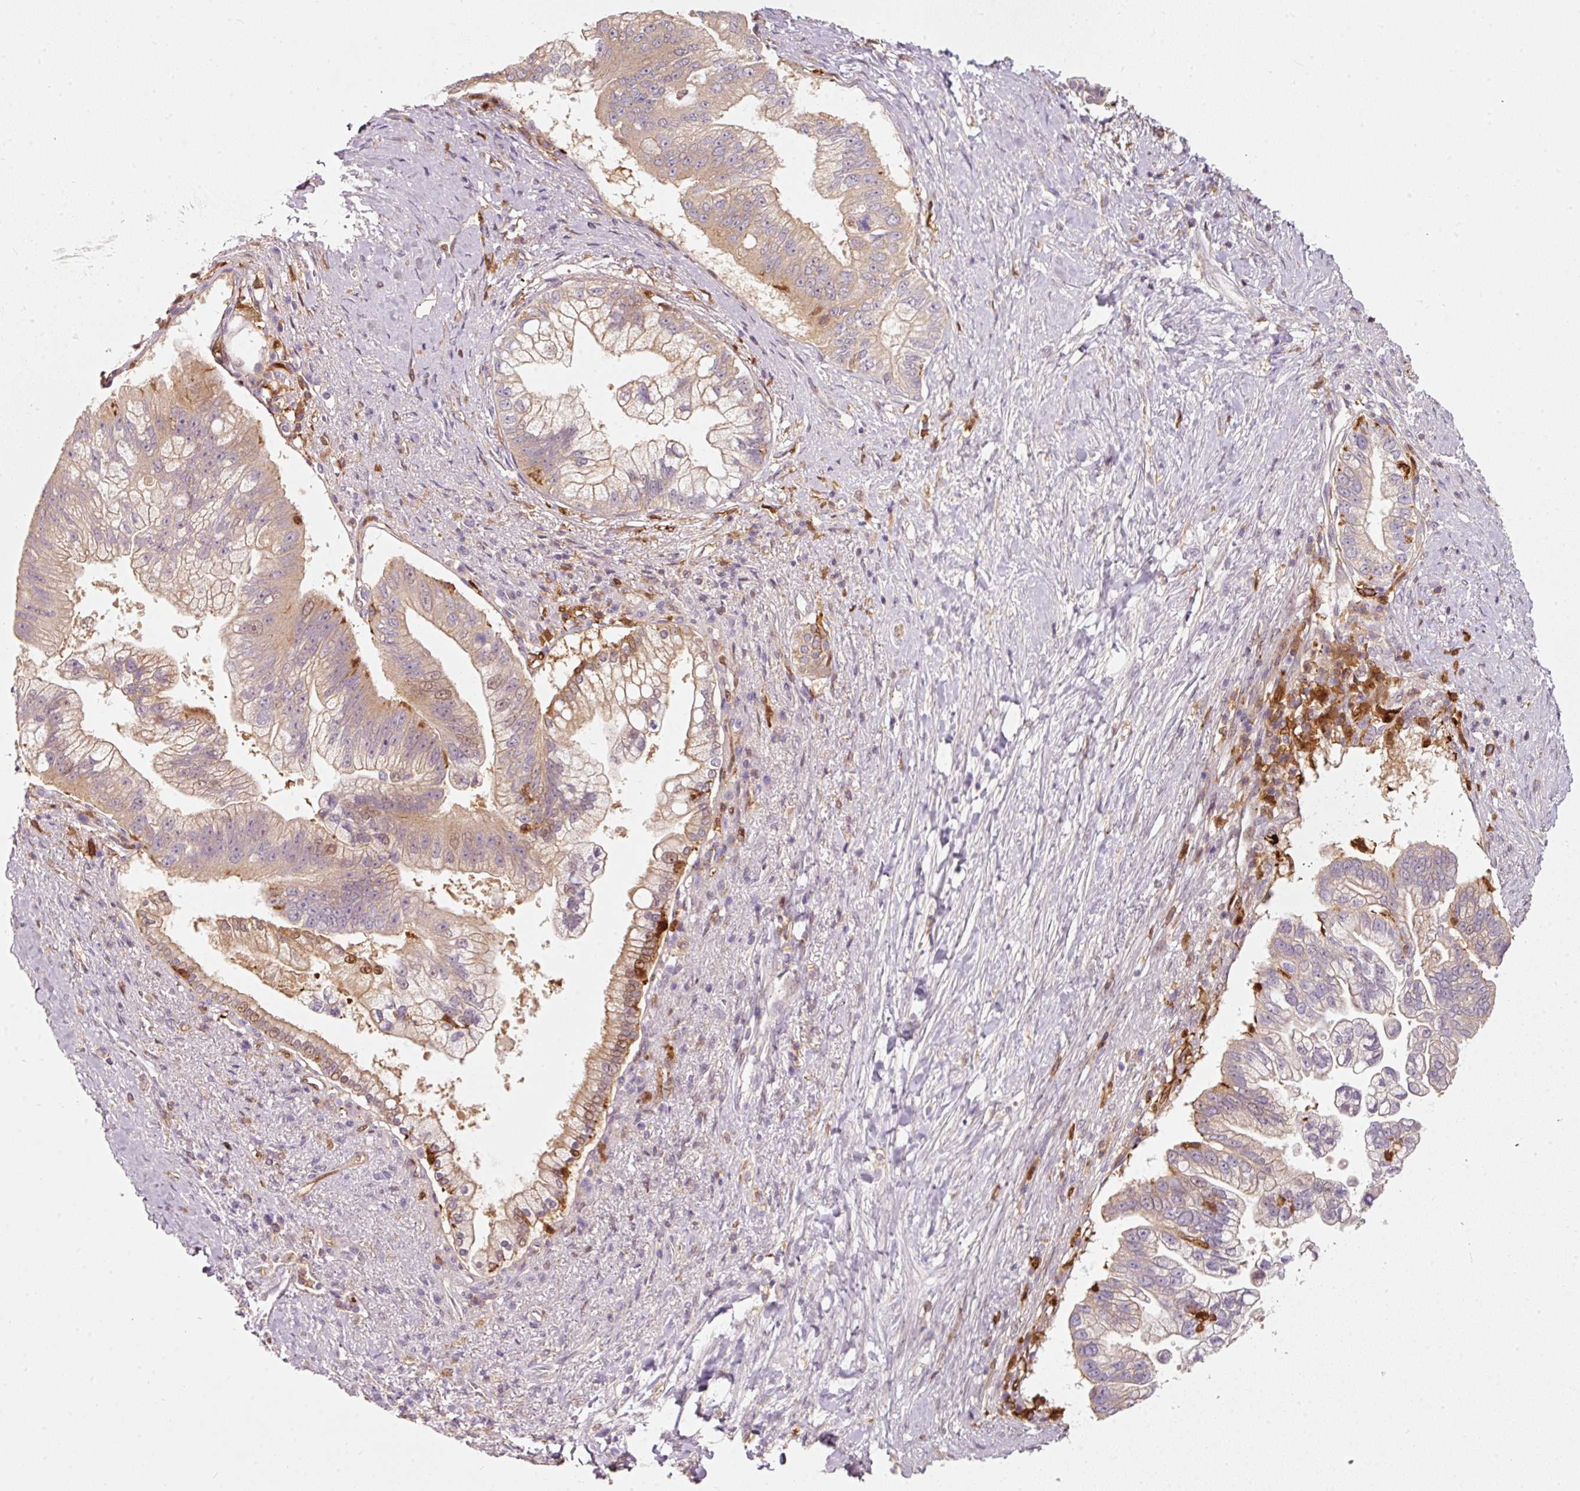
{"staining": {"intensity": "weak", "quantity": "25%-75%", "location": "cytoplasmic/membranous,nuclear"}, "tissue": "pancreatic cancer", "cell_type": "Tumor cells", "image_type": "cancer", "snomed": [{"axis": "morphology", "description": "Adenocarcinoma, NOS"}, {"axis": "topography", "description": "Pancreas"}], "caption": "Weak cytoplasmic/membranous and nuclear protein staining is identified in about 25%-75% of tumor cells in pancreatic adenocarcinoma. (IHC, brightfield microscopy, high magnification).", "gene": "IQGAP2", "patient": {"sex": "male", "age": 70}}